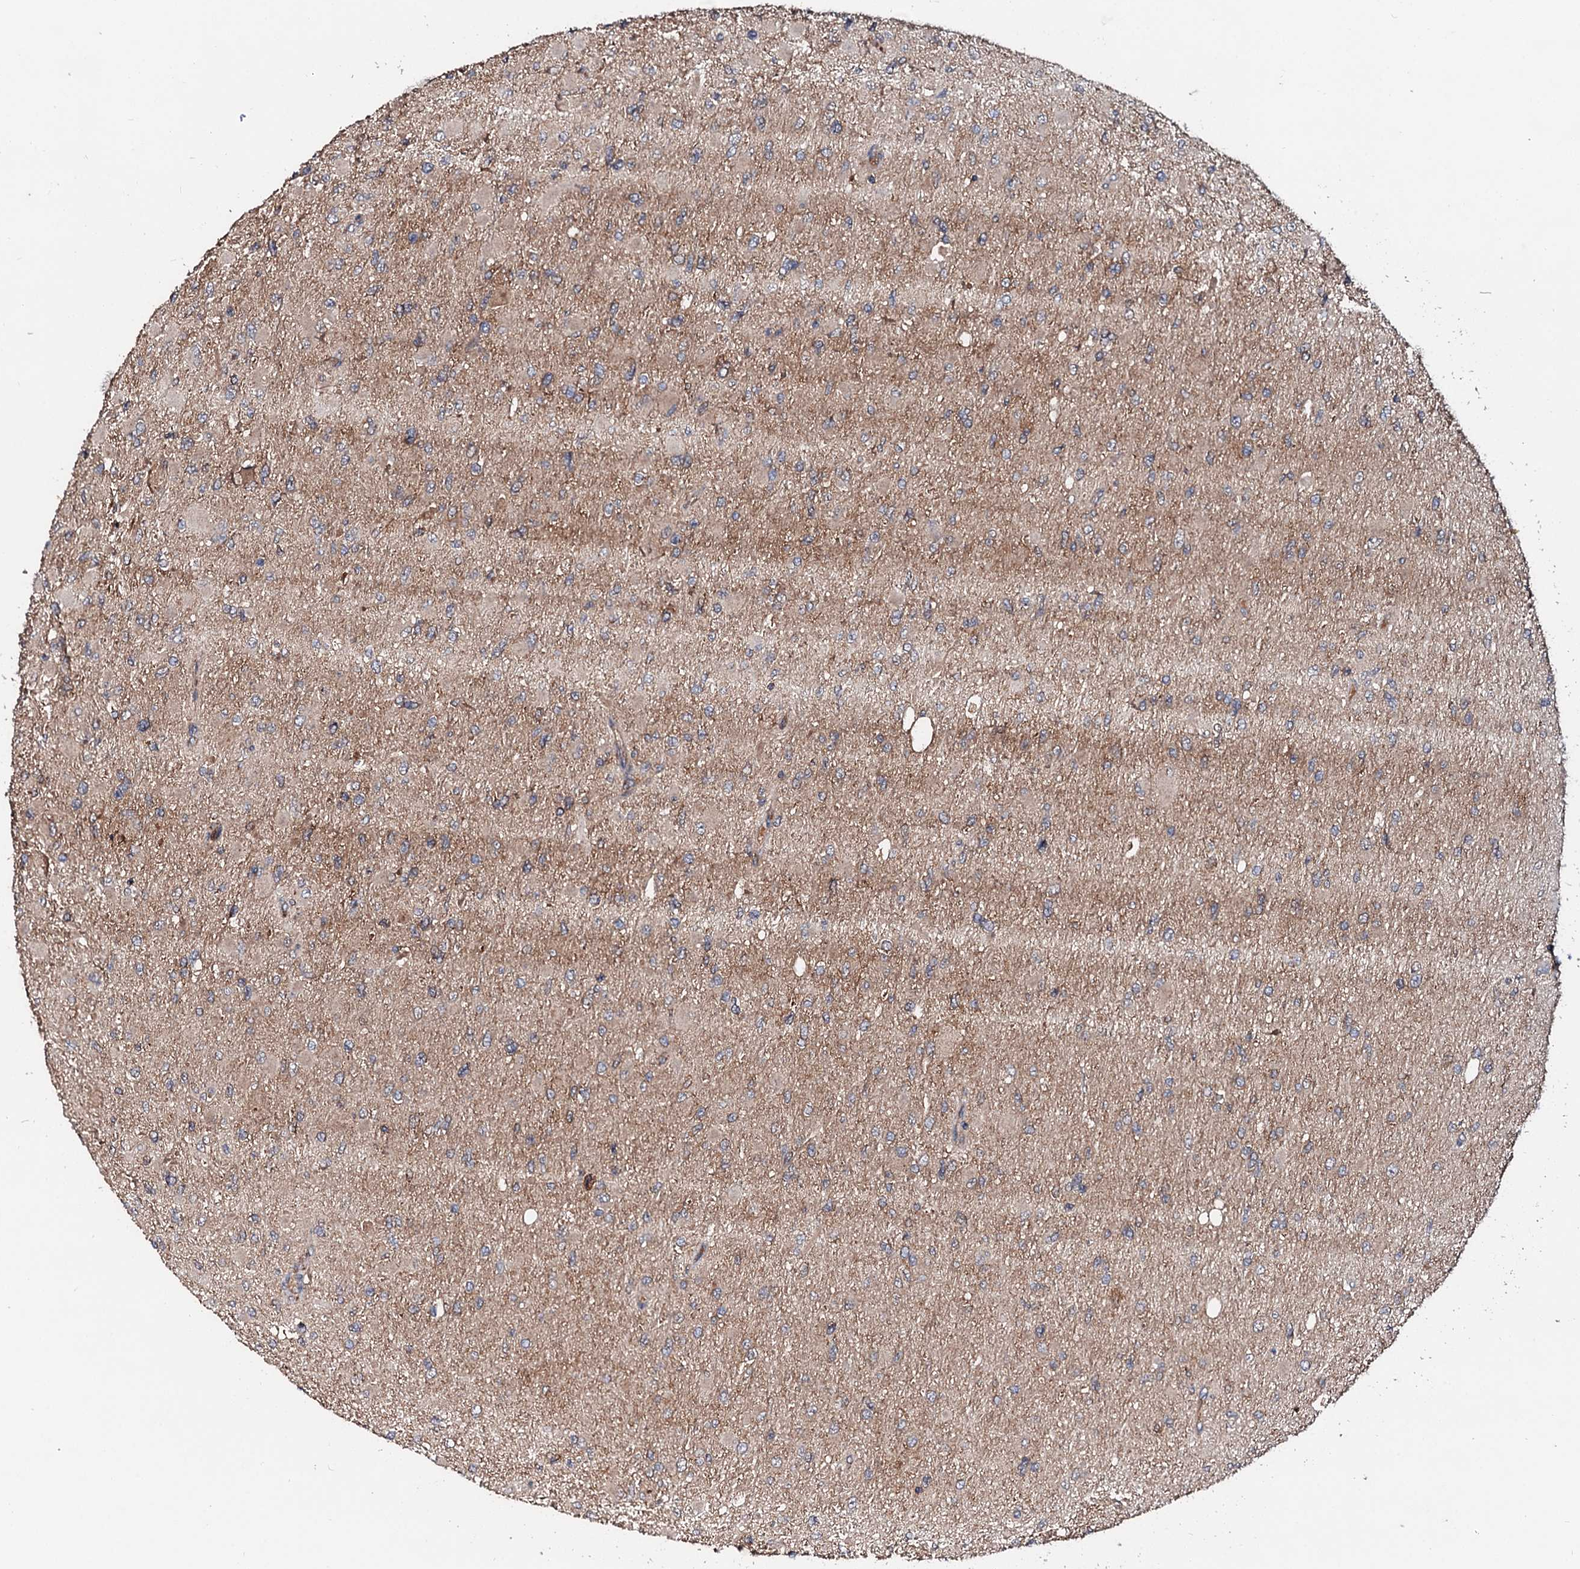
{"staining": {"intensity": "moderate", "quantity": ">75%", "location": "cytoplasmic/membranous"}, "tissue": "glioma", "cell_type": "Tumor cells", "image_type": "cancer", "snomed": [{"axis": "morphology", "description": "Glioma, malignant, High grade"}, {"axis": "topography", "description": "Cerebral cortex"}], "caption": "Immunohistochemistry (IHC) (DAB) staining of human glioma displays moderate cytoplasmic/membranous protein expression in approximately >75% of tumor cells. (brown staining indicates protein expression, while blue staining denotes nuclei).", "gene": "EXTL1", "patient": {"sex": "female", "age": 36}}